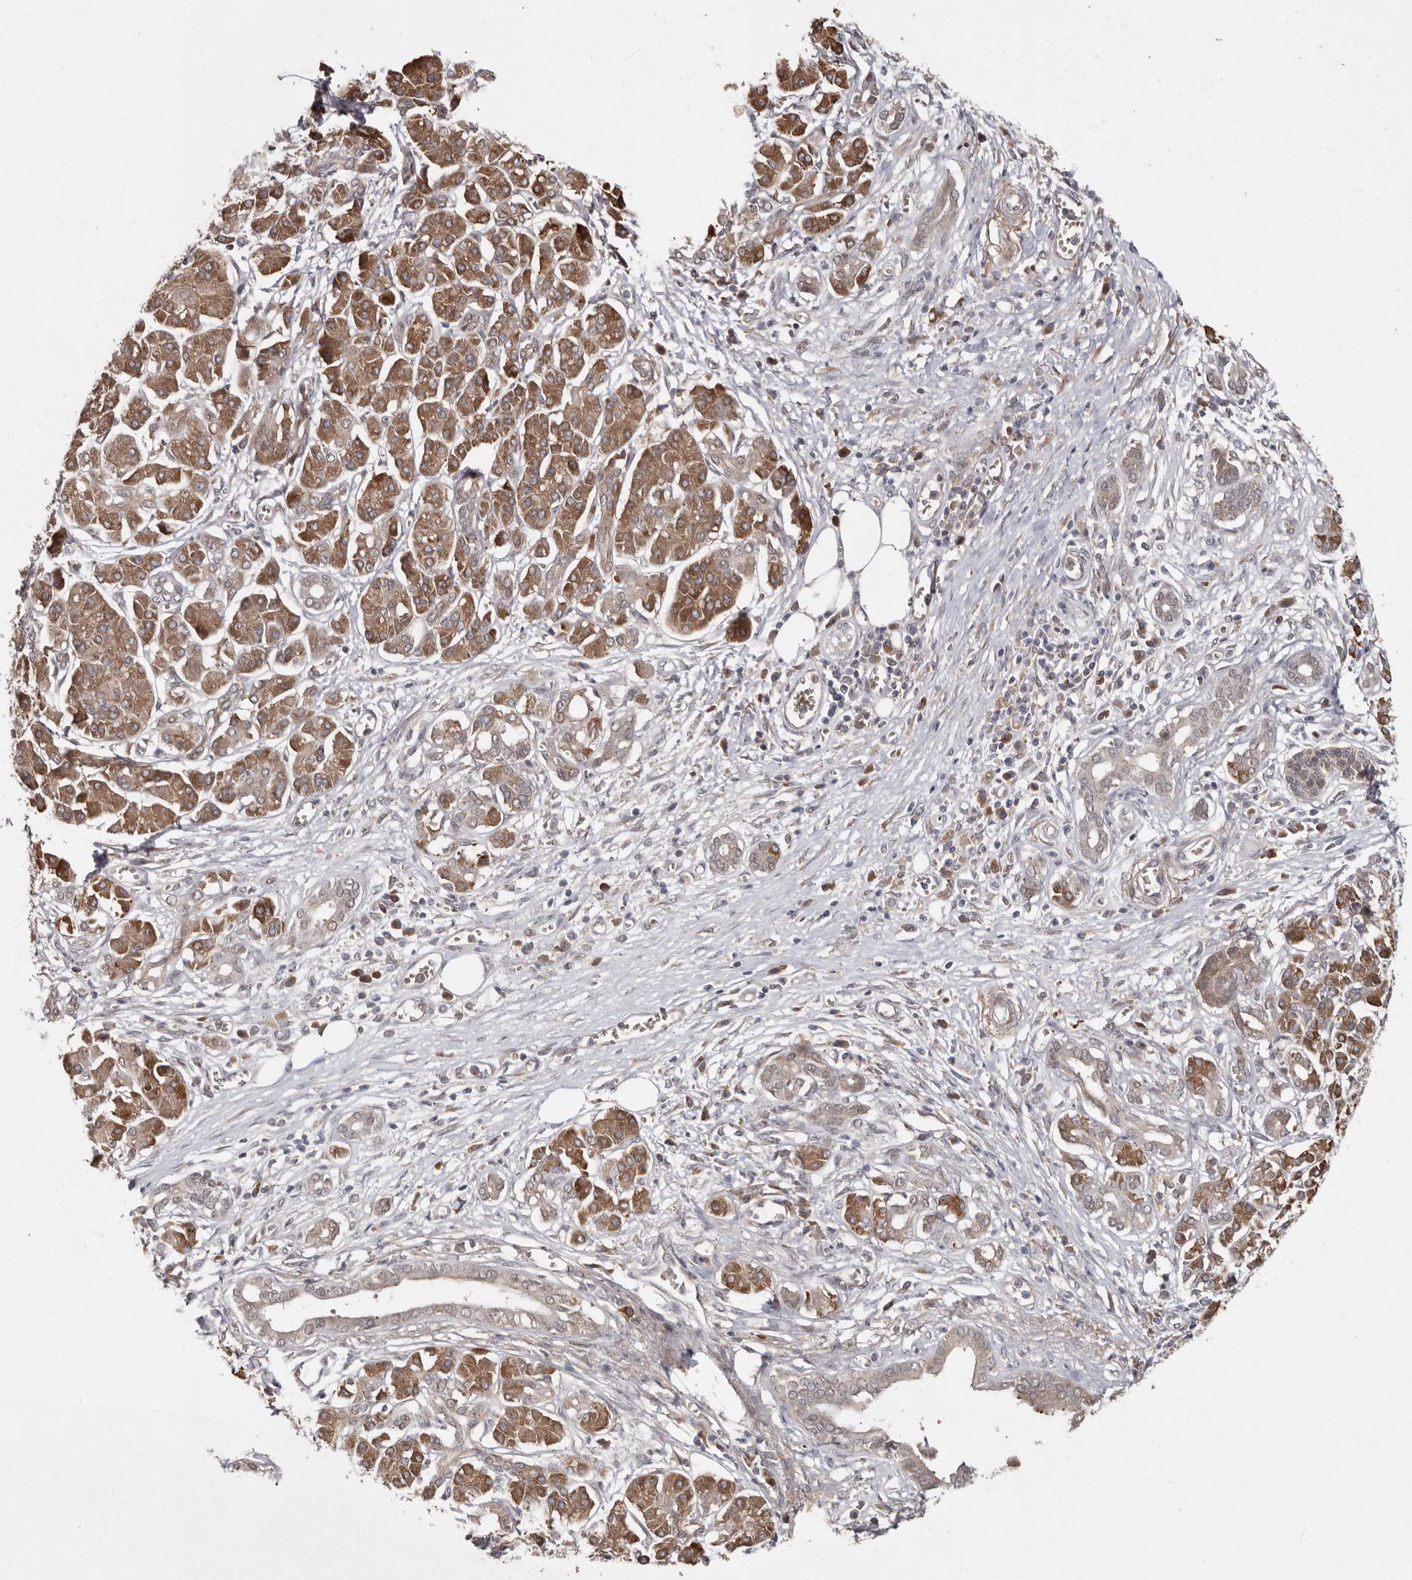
{"staining": {"intensity": "moderate", "quantity": "<25%", "location": "cytoplasmic/membranous"}, "tissue": "pancreatic cancer", "cell_type": "Tumor cells", "image_type": "cancer", "snomed": [{"axis": "morphology", "description": "Adenocarcinoma, NOS"}, {"axis": "topography", "description": "Pancreas"}], "caption": "Brown immunohistochemical staining in pancreatic adenocarcinoma reveals moderate cytoplasmic/membranous staining in about <25% of tumor cells. (Brightfield microscopy of DAB IHC at high magnification).", "gene": "CHML", "patient": {"sex": "male", "age": 78}}